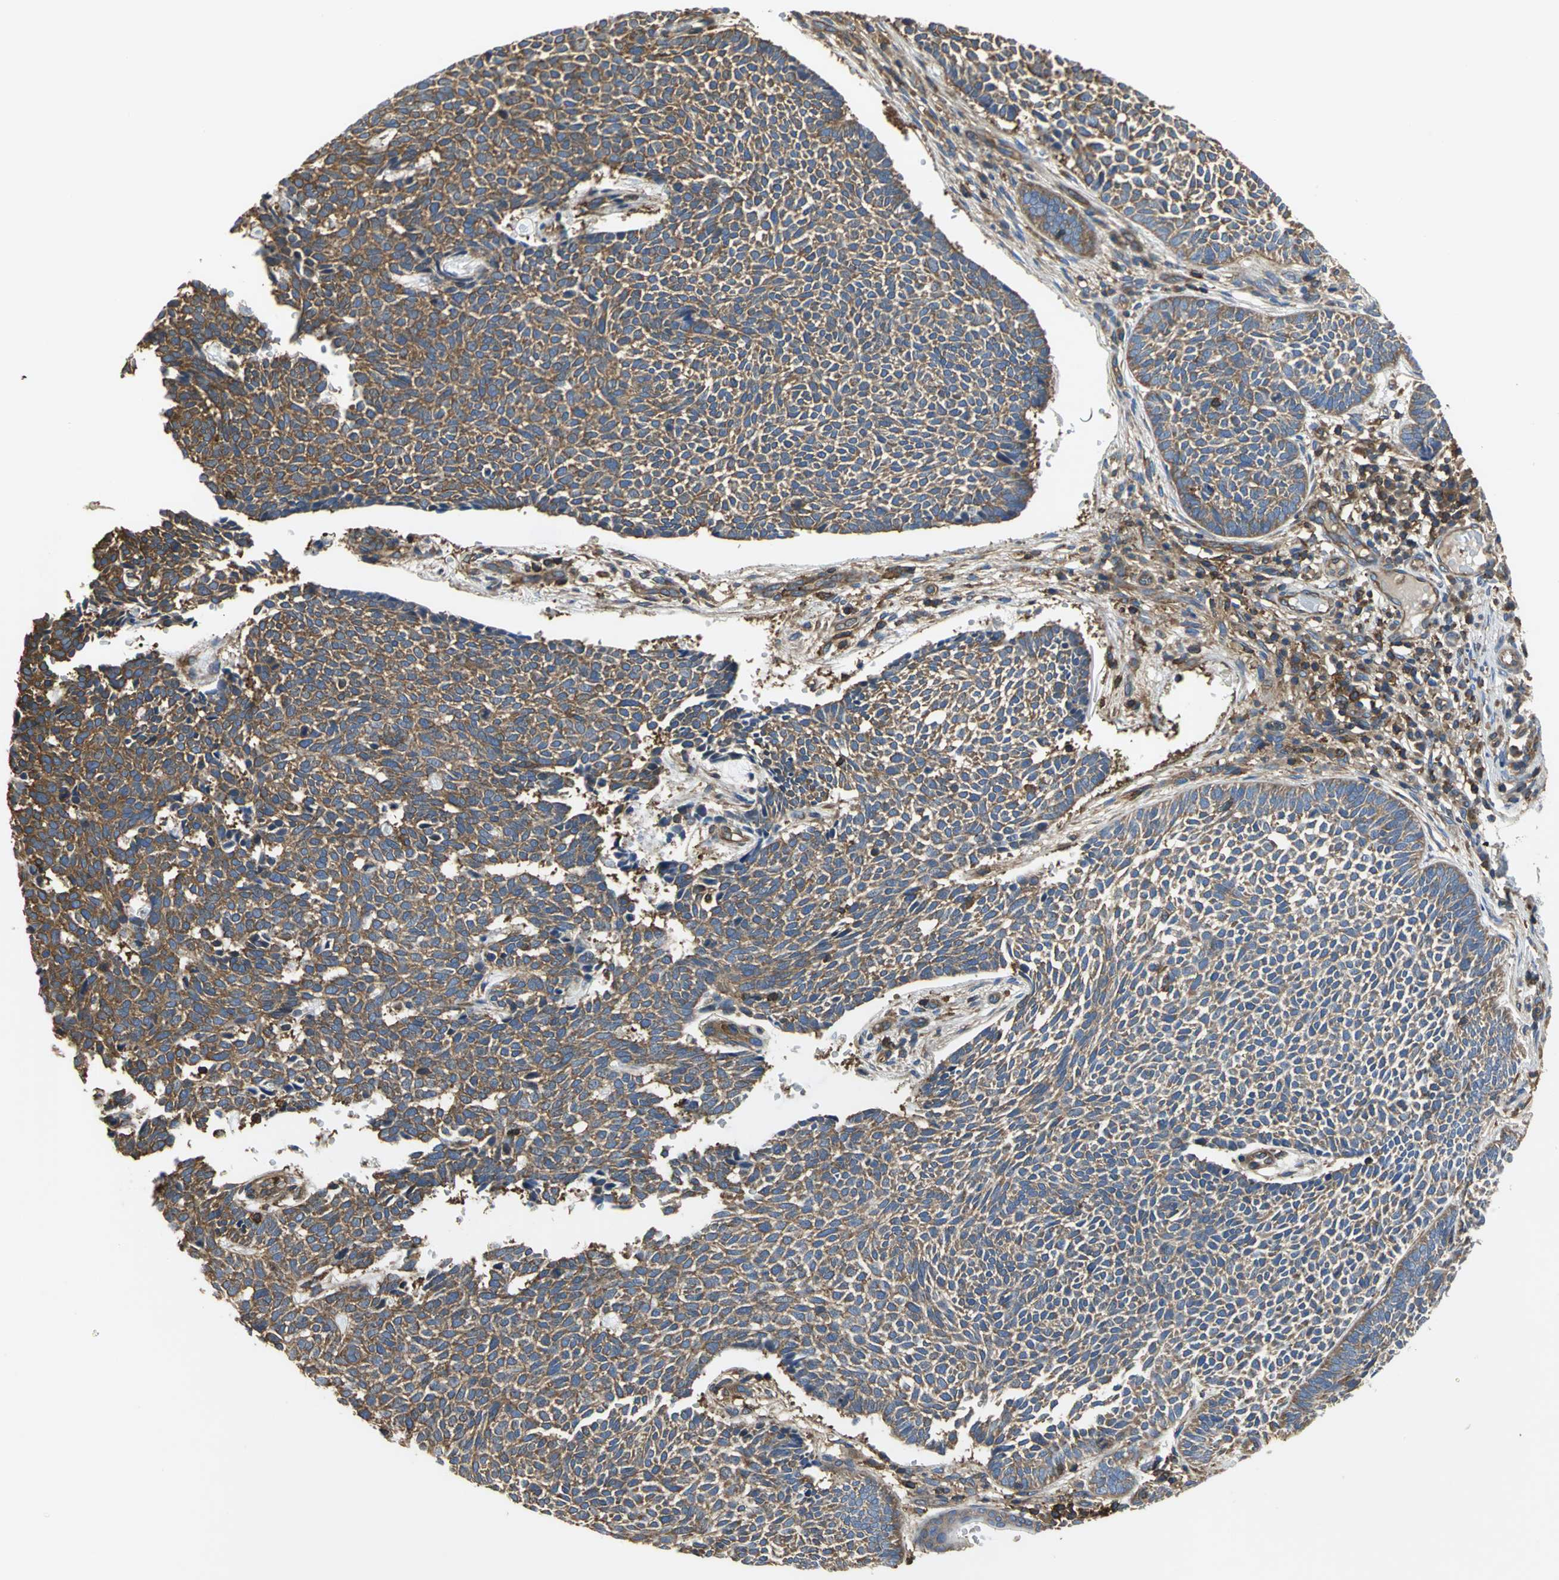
{"staining": {"intensity": "strong", "quantity": ">75%", "location": "cytoplasmic/membranous"}, "tissue": "skin cancer", "cell_type": "Tumor cells", "image_type": "cancer", "snomed": [{"axis": "morphology", "description": "Normal tissue, NOS"}, {"axis": "morphology", "description": "Basal cell carcinoma"}, {"axis": "topography", "description": "Skin"}], "caption": "A micrograph of human basal cell carcinoma (skin) stained for a protein shows strong cytoplasmic/membranous brown staining in tumor cells.", "gene": "TLN1", "patient": {"sex": "male", "age": 87}}